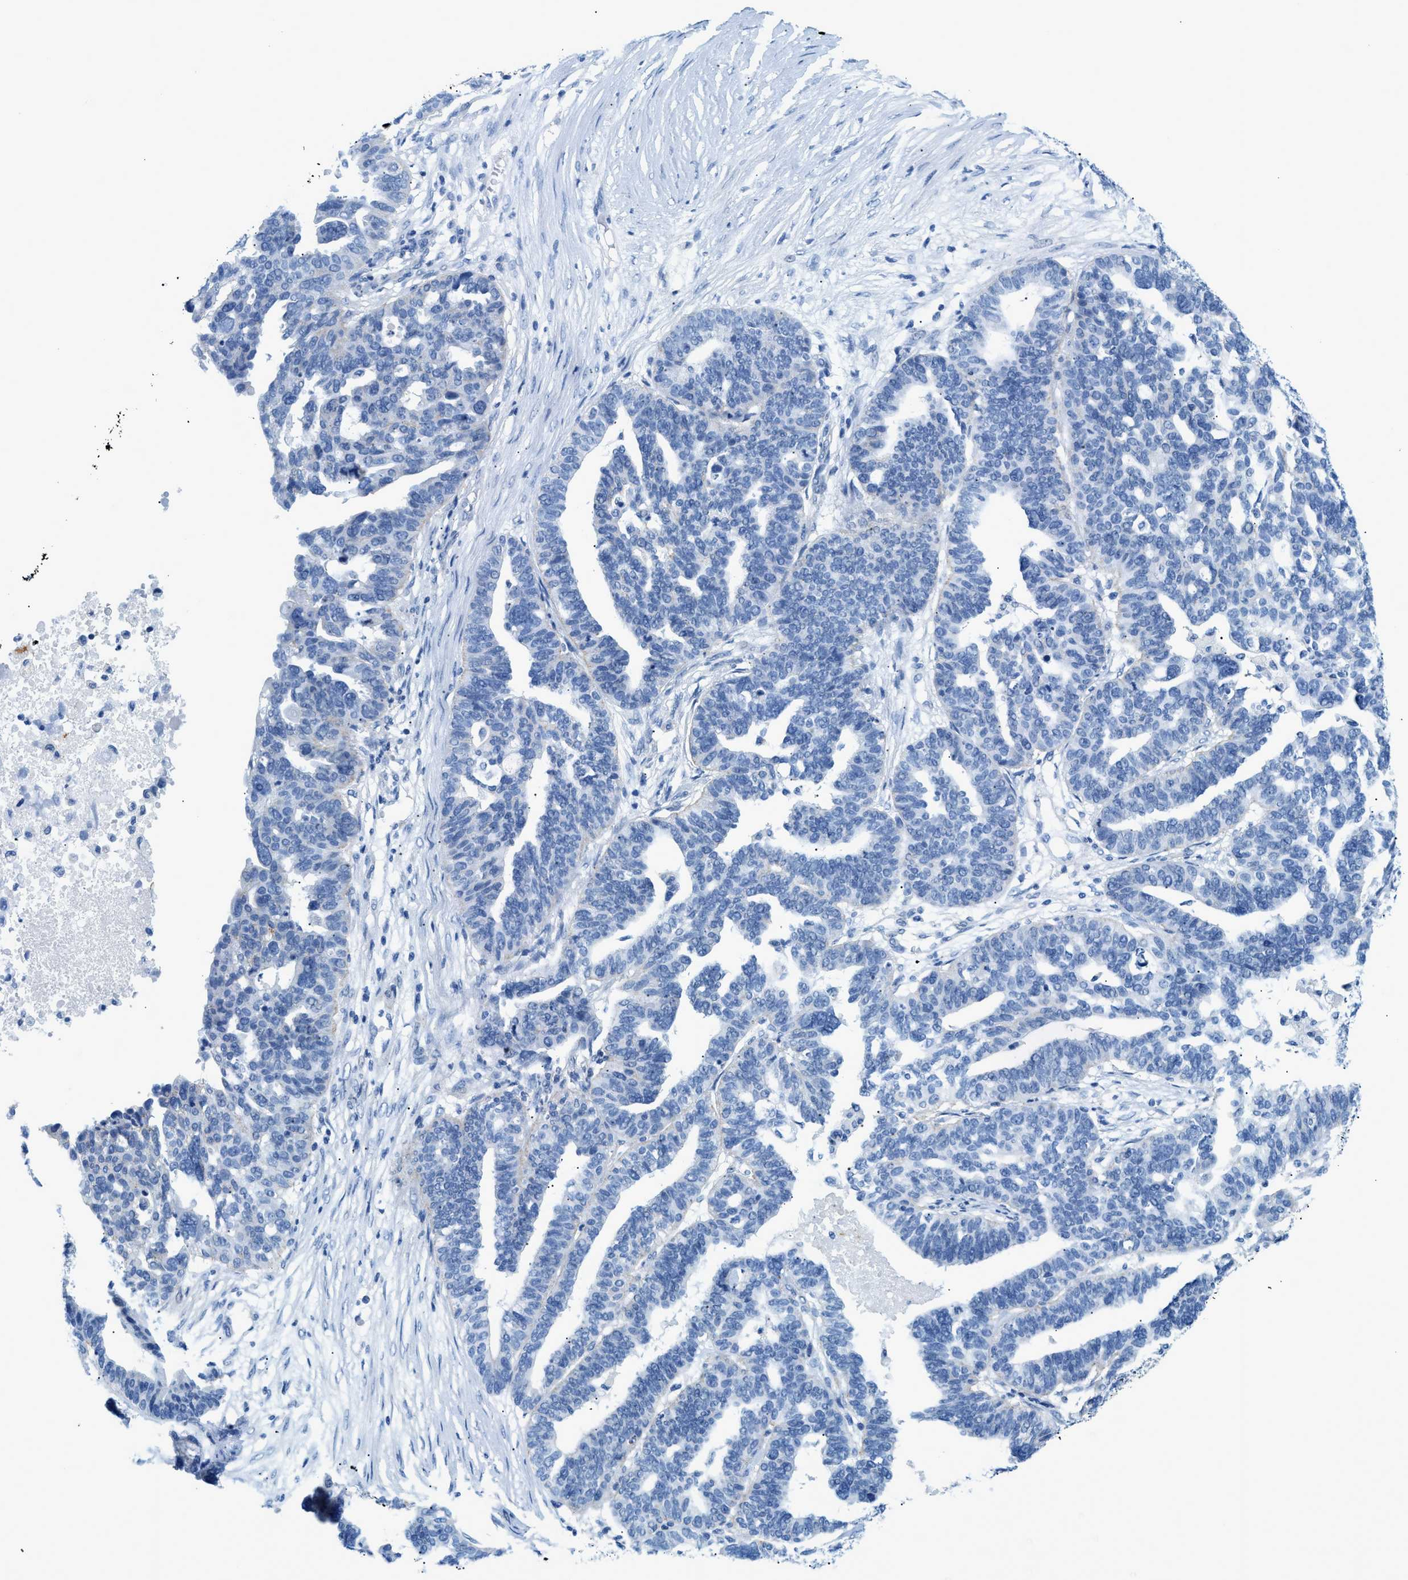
{"staining": {"intensity": "negative", "quantity": "none", "location": "none"}, "tissue": "ovarian cancer", "cell_type": "Tumor cells", "image_type": "cancer", "snomed": [{"axis": "morphology", "description": "Cystadenocarcinoma, serous, NOS"}, {"axis": "topography", "description": "Ovary"}], "caption": "The image shows no significant staining in tumor cells of ovarian cancer (serous cystadenocarcinoma).", "gene": "FDCSP", "patient": {"sex": "female", "age": 59}}